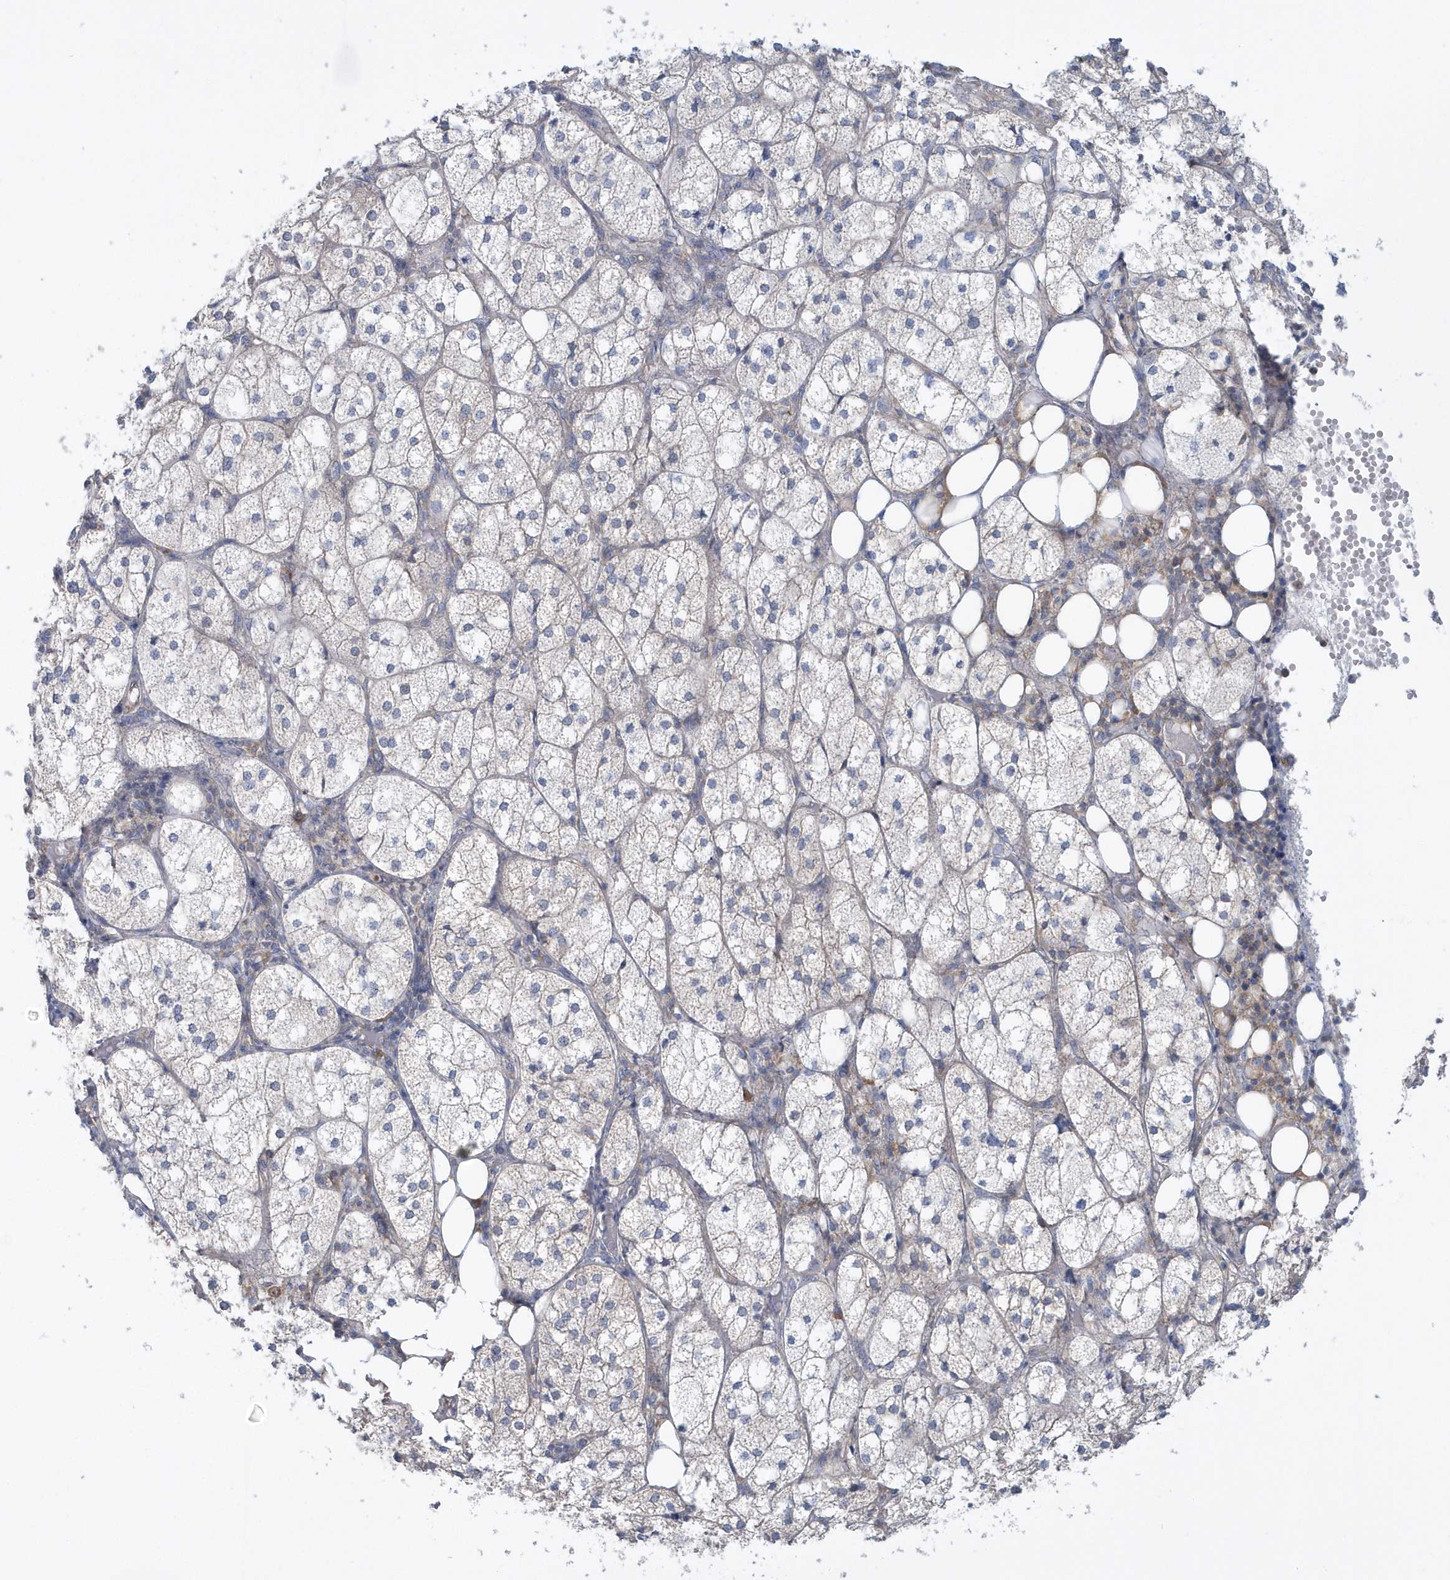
{"staining": {"intensity": "weak", "quantity": "25%-75%", "location": "cytoplasmic/membranous"}, "tissue": "adrenal gland", "cell_type": "Glandular cells", "image_type": "normal", "snomed": [{"axis": "morphology", "description": "Normal tissue, NOS"}, {"axis": "topography", "description": "Adrenal gland"}], "caption": "A photomicrograph of adrenal gland stained for a protein demonstrates weak cytoplasmic/membranous brown staining in glandular cells. (Stains: DAB in brown, nuclei in blue, Microscopy: brightfield microscopy at high magnification).", "gene": "EIF3C", "patient": {"sex": "female", "age": 61}}